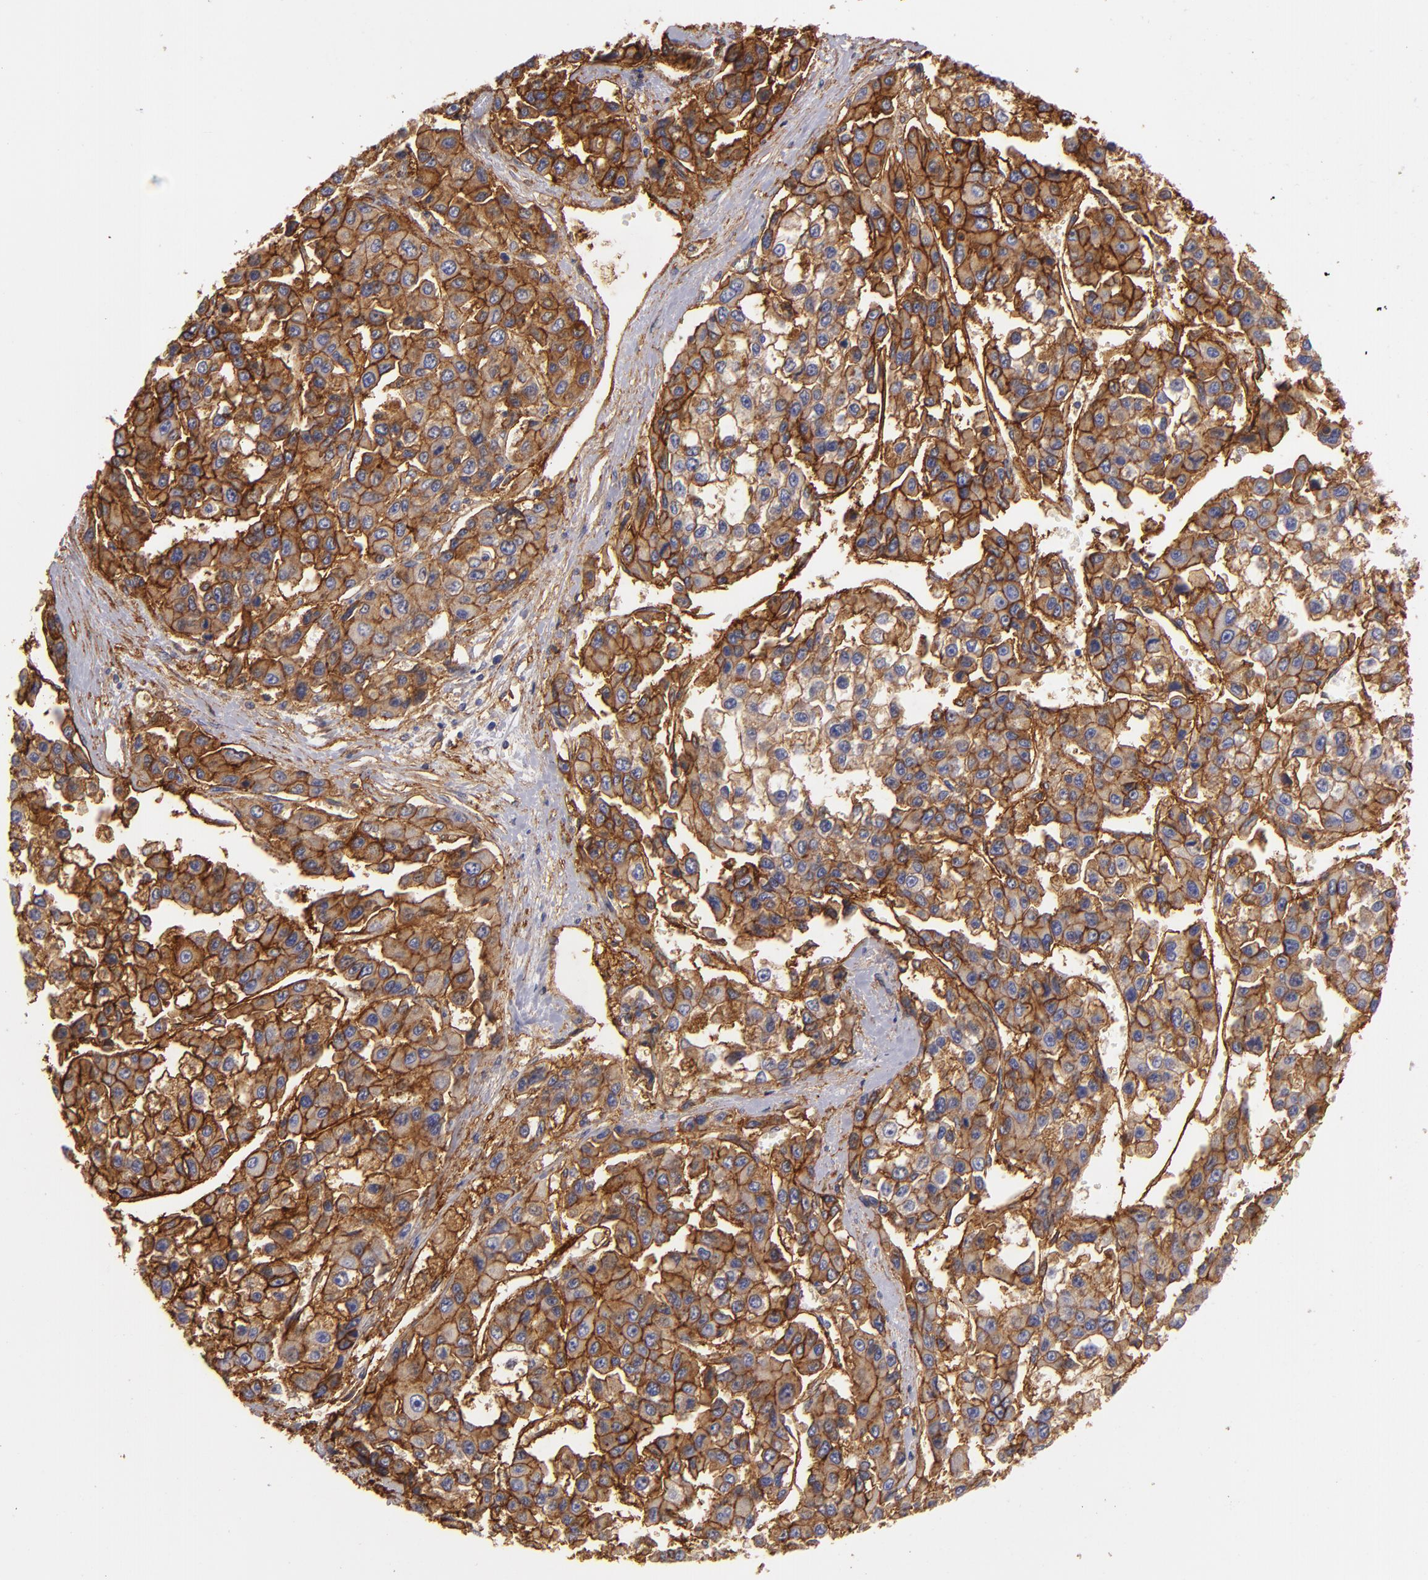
{"staining": {"intensity": "strong", "quantity": ">75%", "location": "cytoplasmic/membranous"}, "tissue": "liver cancer", "cell_type": "Tumor cells", "image_type": "cancer", "snomed": [{"axis": "morphology", "description": "Carcinoma, Hepatocellular, NOS"}, {"axis": "topography", "description": "Liver"}], "caption": "Immunohistochemical staining of human liver cancer (hepatocellular carcinoma) reveals strong cytoplasmic/membranous protein expression in approximately >75% of tumor cells.", "gene": "CD151", "patient": {"sex": "female", "age": 66}}